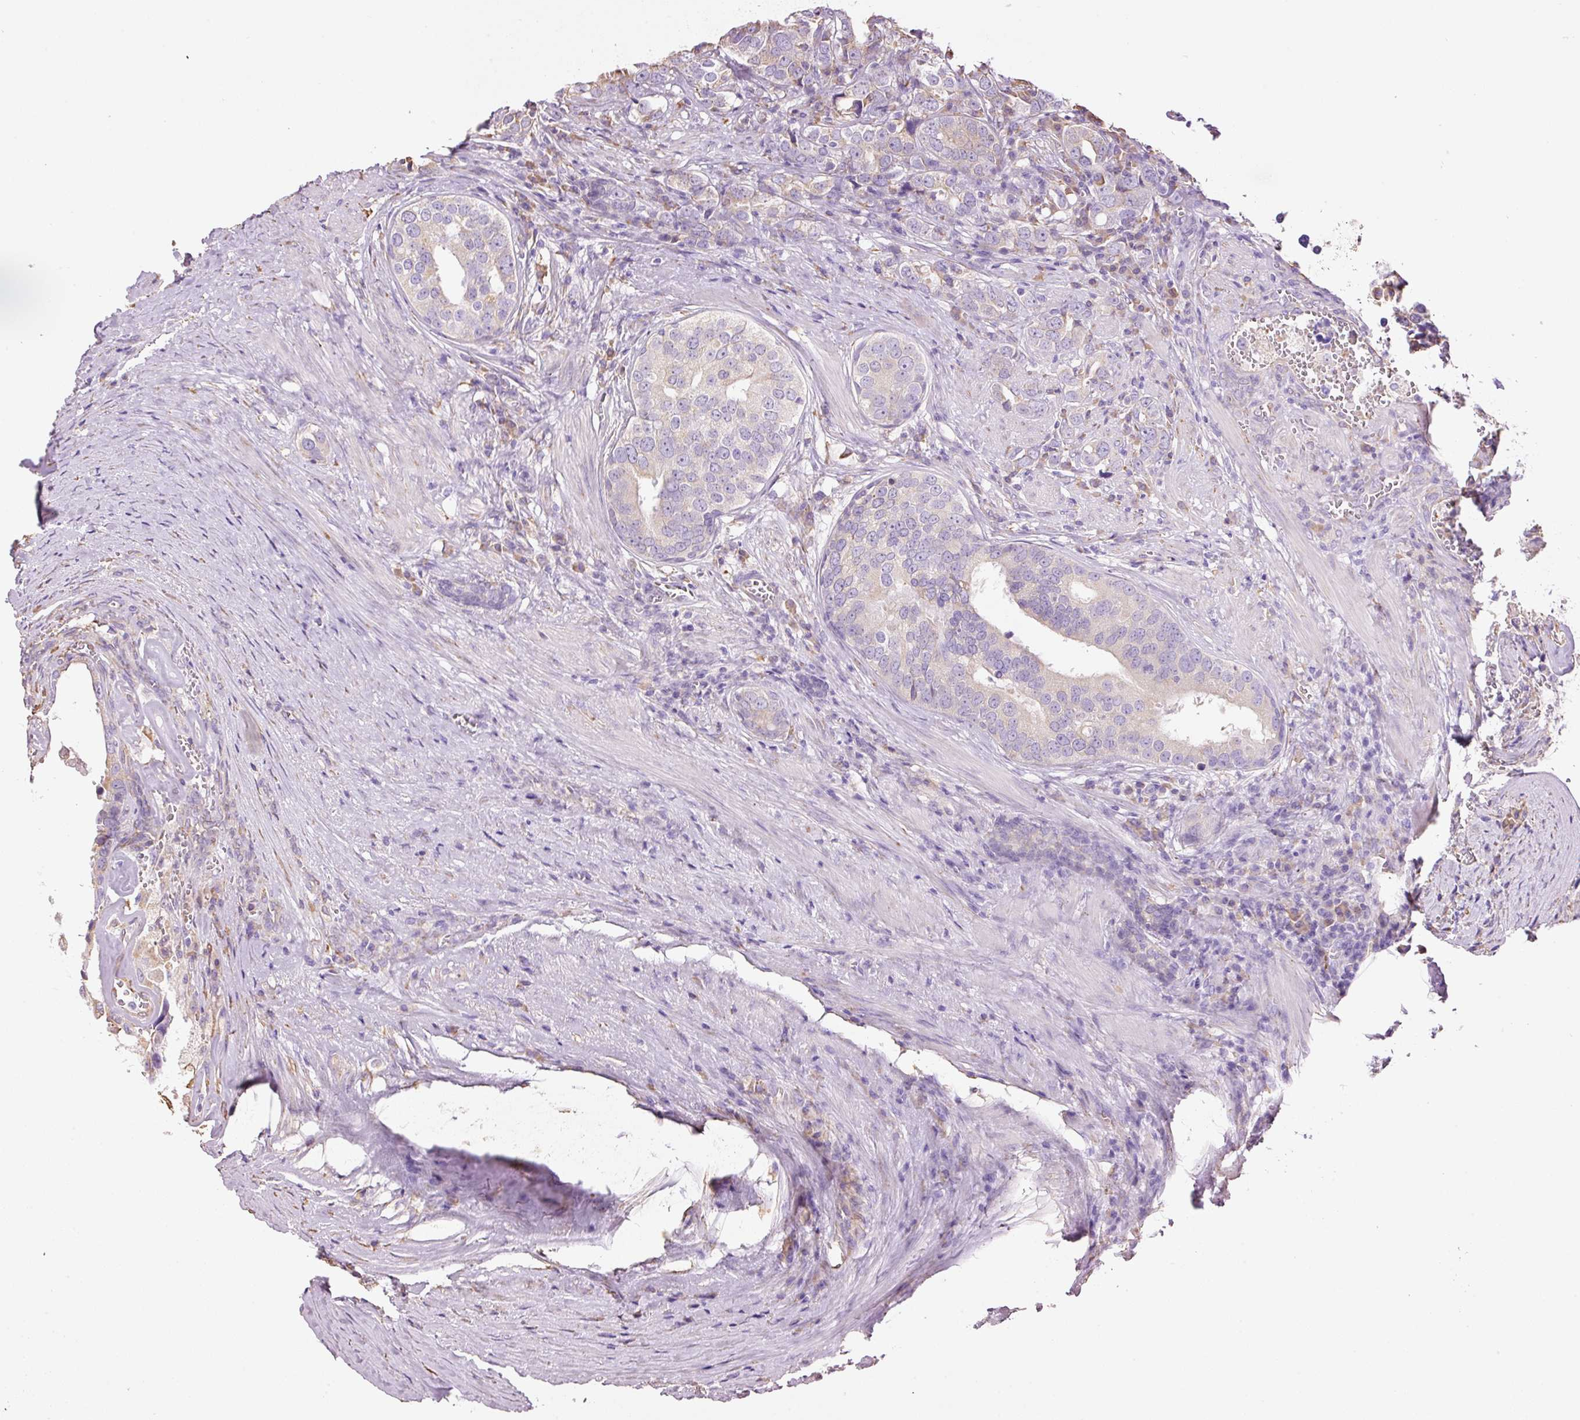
{"staining": {"intensity": "negative", "quantity": "none", "location": "none"}, "tissue": "prostate cancer", "cell_type": "Tumor cells", "image_type": "cancer", "snomed": [{"axis": "morphology", "description": "Adenocarcinoma, High grade"}, {"axis": "topography", "description": "Prostate"}], "caption": "A high-resolution photomicrograph shows immunohistochemistry (IHC) staining of prostate cancer (high-grade adenocarcinoma), which reveals no significant positivity in tumor cells. (Immunohistochemistry, brightfield microscopy, high magnification).", "gene": "GCG", "patient": {"sex": "male", "age": 71}}